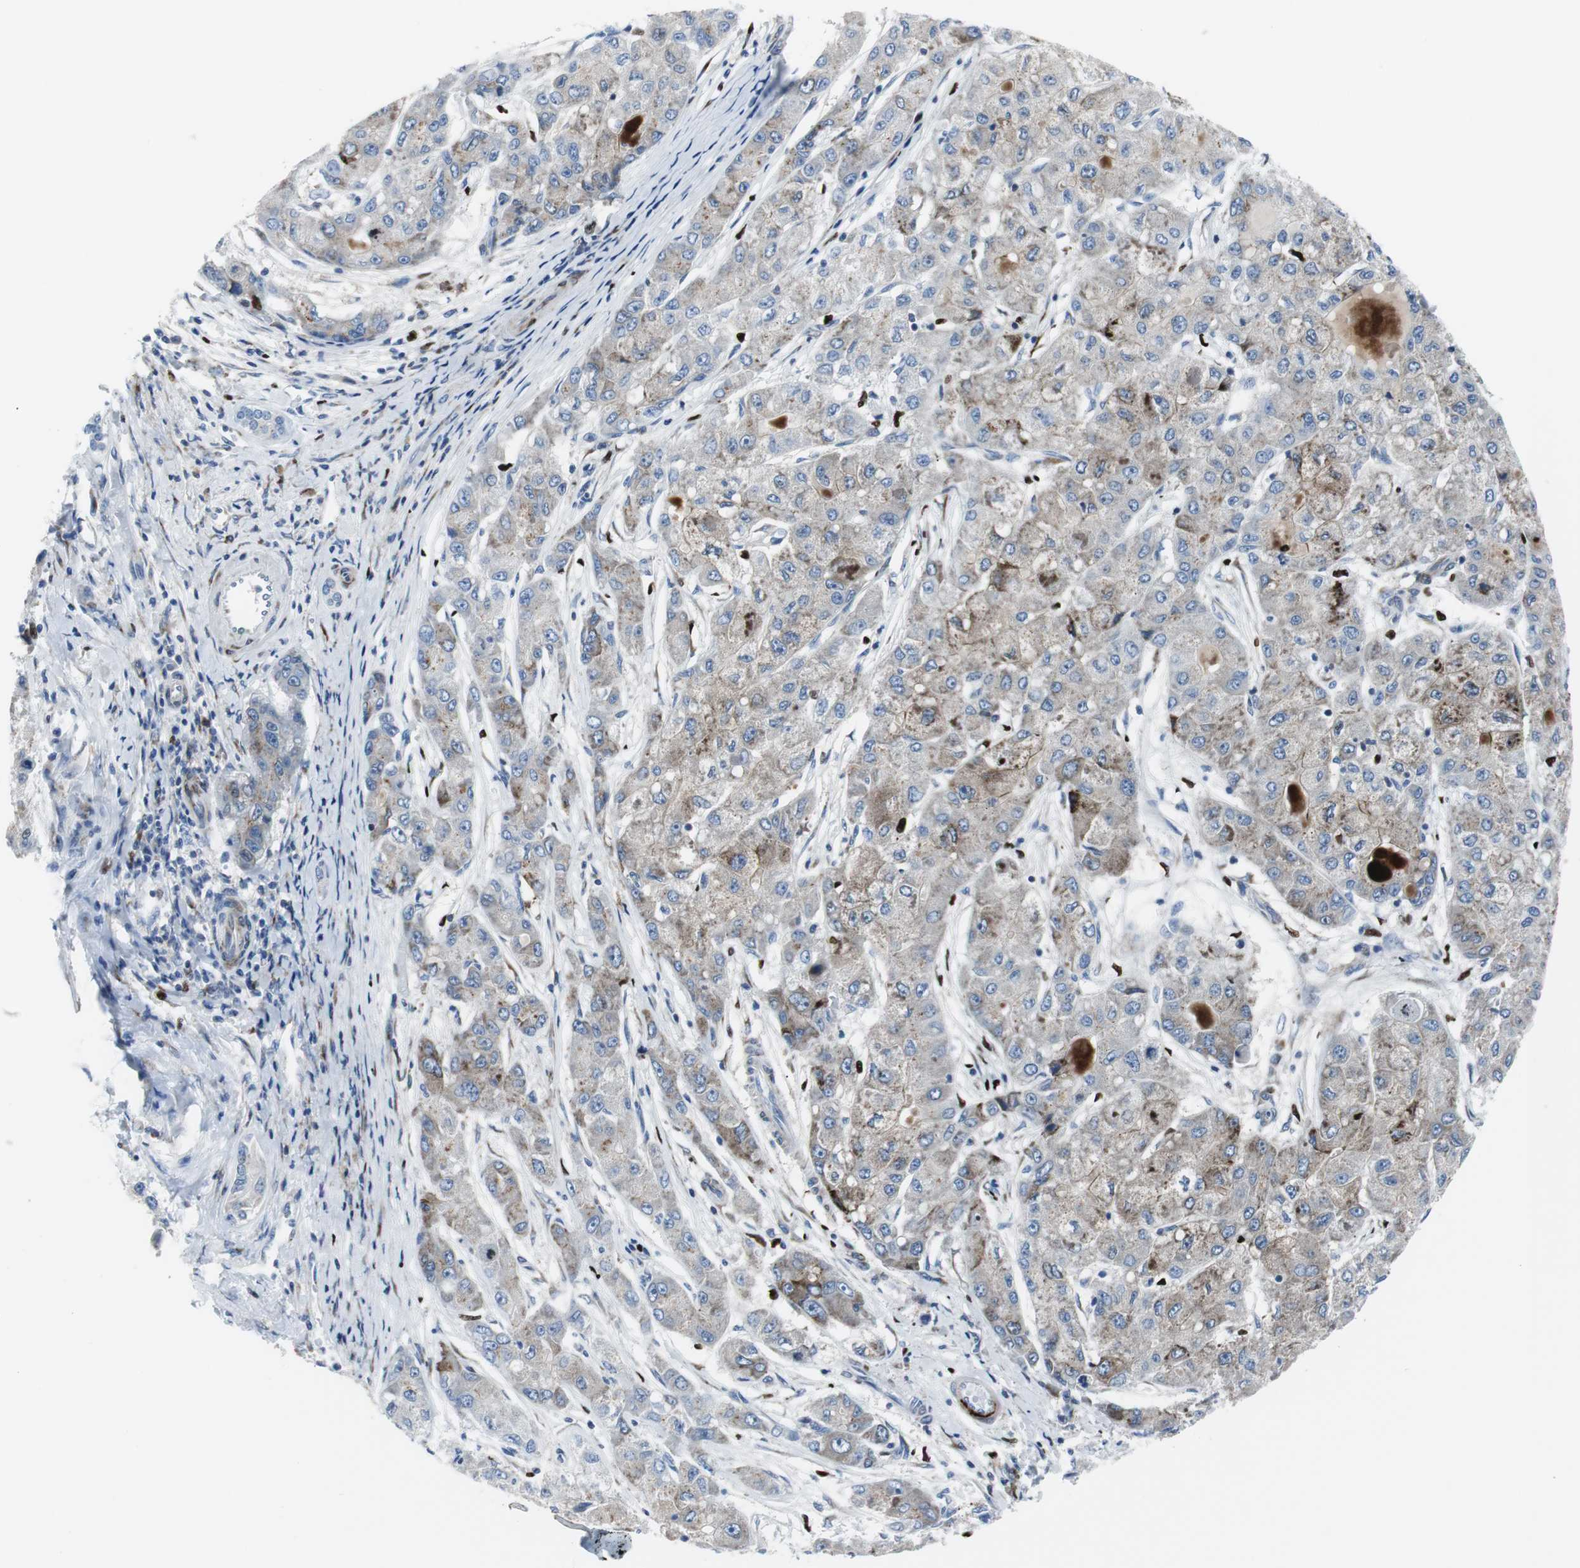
{"staining": {"intensity": "moderate", "quantity": ">75%", "location": "cytoplasmic/membranous"}, "tissue": "liver cancer", "cell_type": "Tumor cells", "image_type": "cancer", "snomed": [{"axis": "morphology", "description": "Carcinoma, Hepatocellular, NOS"}, {"axis": "topography", "description": "Liver"}], "caption": "A photomicrograph showing moderate cytoplasmic/membranous staining in about >75% of tumor cells in hepatocellular carcinoma (liver), as visualized by brown immunohistochemical staining.", "gene": "BBC3", "patient": {"sex": "male", "age": 80}}